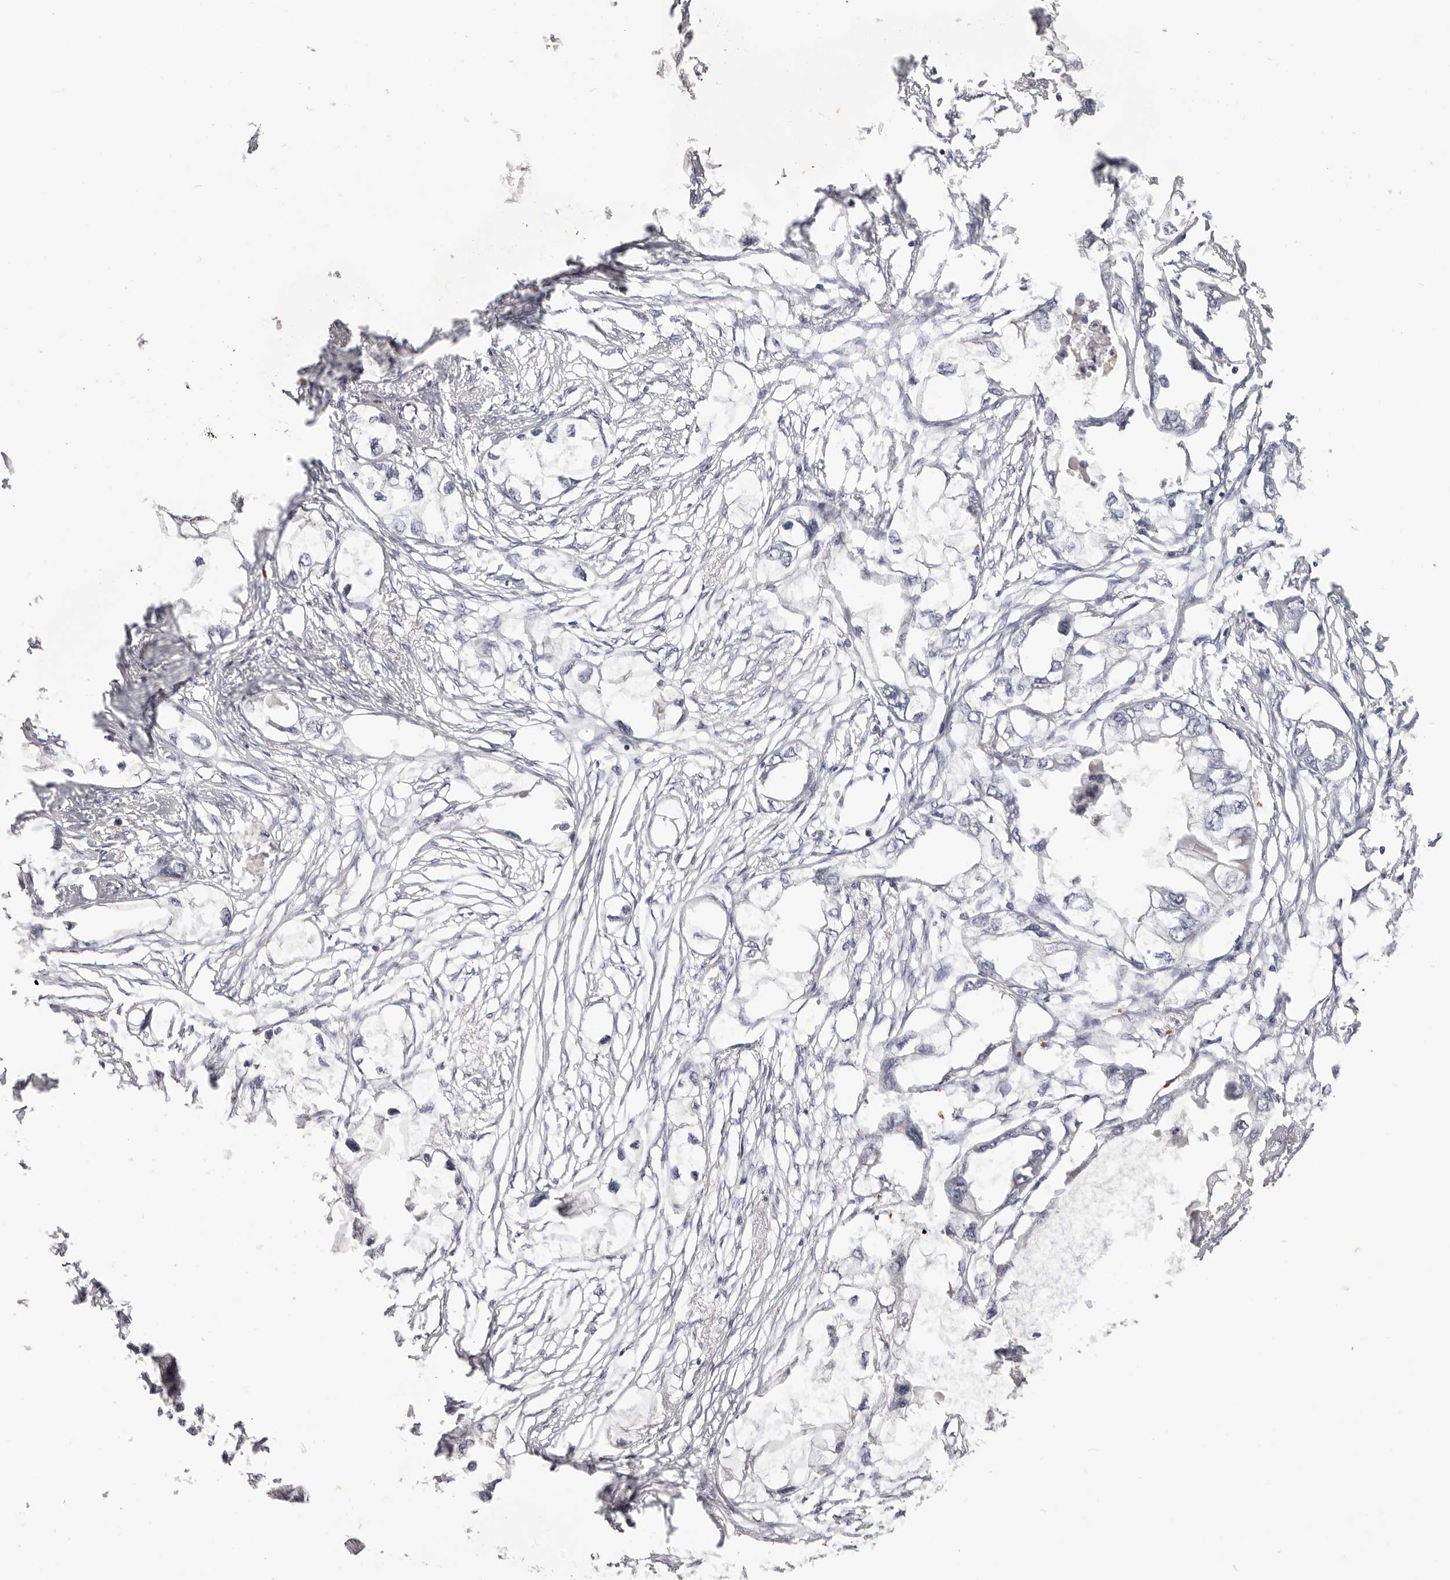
{"staining": {"intensity": "negative", "quantity": "none", "location": "none"}, "tissue": "endometrial cancer", "cell_type": "Tumor cells", "image_type": "cancer", "snomed": [{"axis": "morphology", "description": "Adenocarcinoma, NOS"}, {"axis": "morphology", "description": "Adenocarcinoma, metastatic, NOS"}, {"axis": "topography", "description": "Adipose tissue"}, {"axis": "topography", "description": "Endometrium"}], "caption": "There is no significant positivity in tumor cells of adenocarcinoma (endometrial).", "gene": "PCDHB6", "patient": {"sex": "female", "age": 67}}